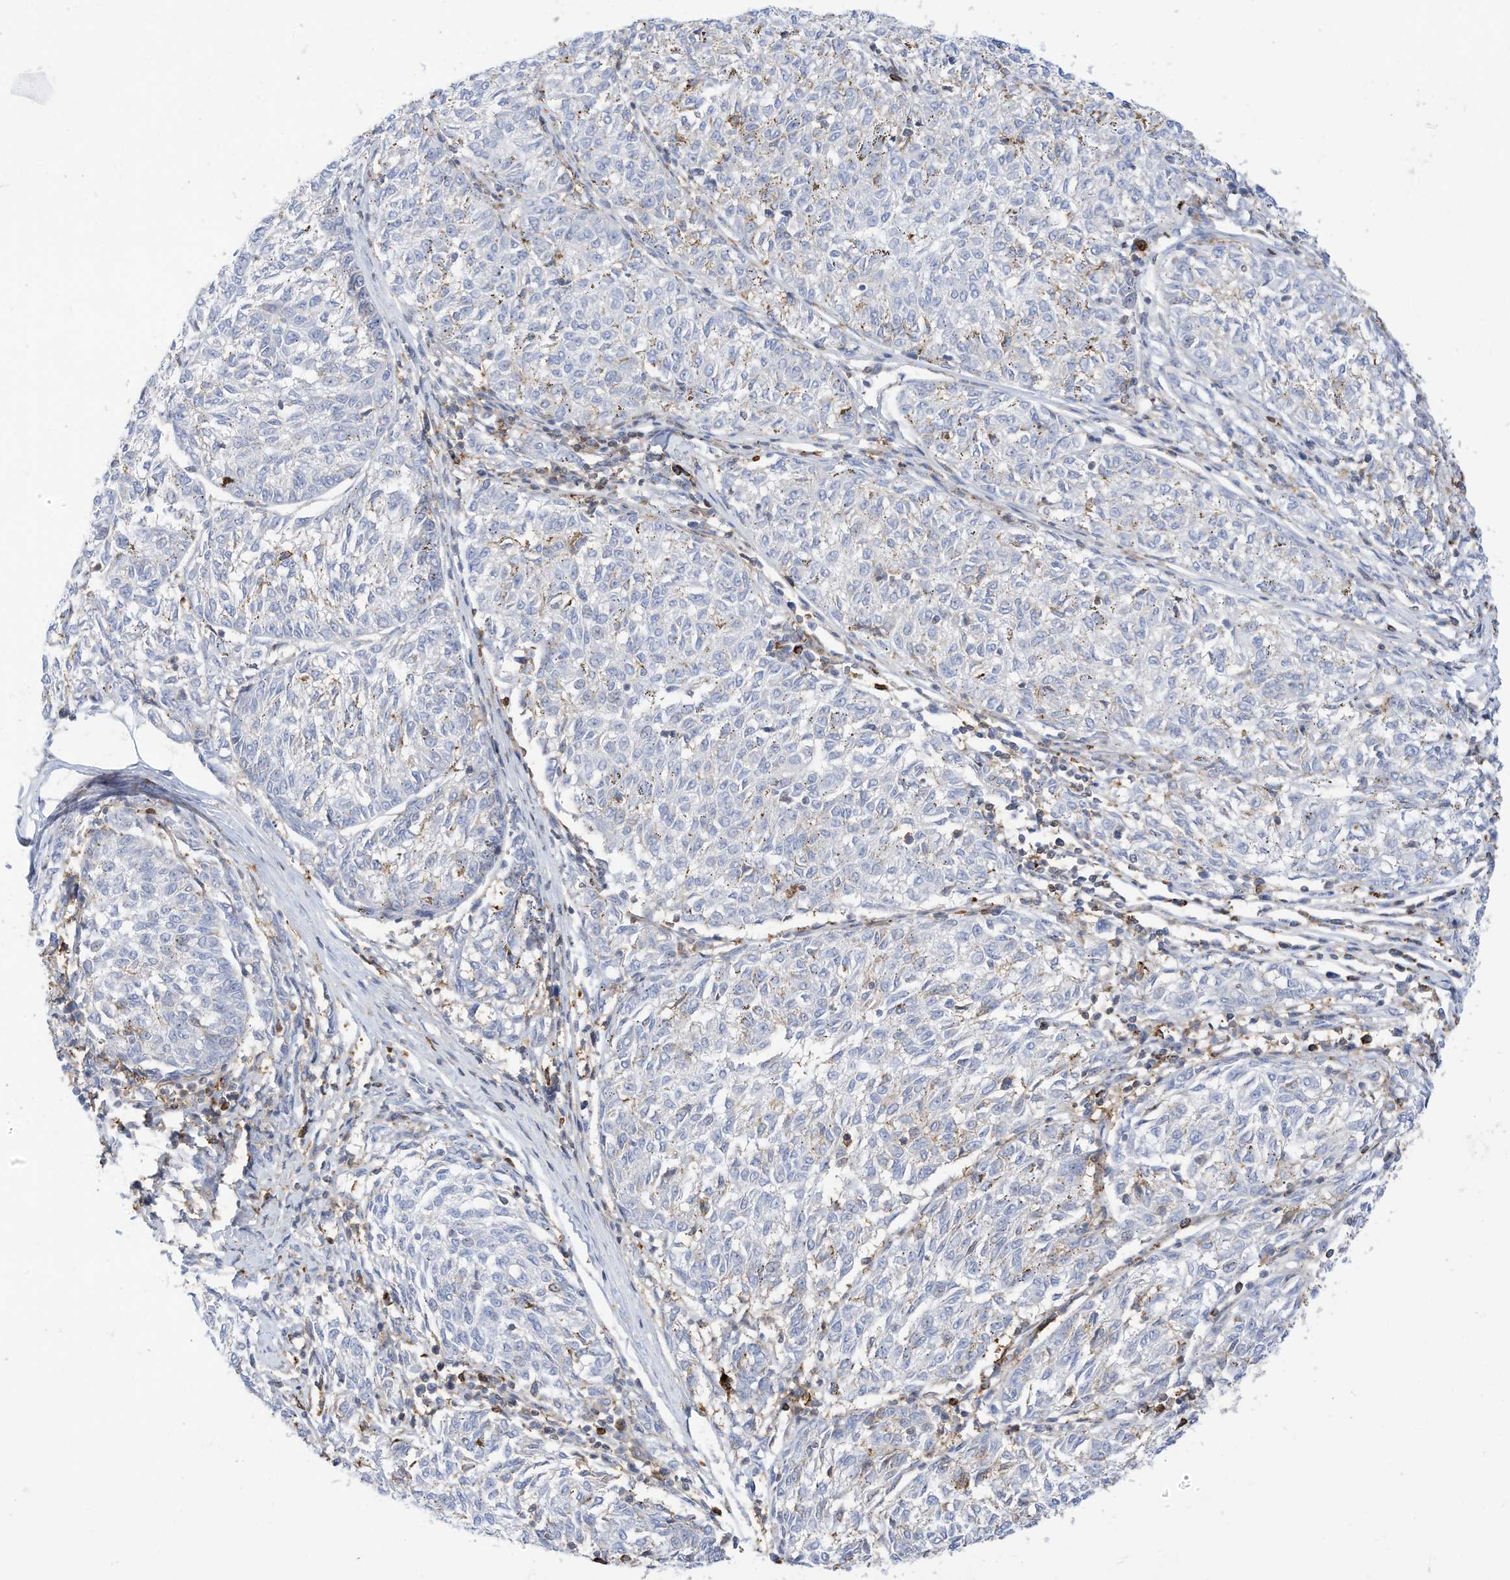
{"staining": {"intensity": "negative", "quantity": "none", "location": "none"}, "tissue": "melanoma", "cell_type": "Tumor cells", "image_type": "cancer", "snomed": [{"axis": "morphology", "description": "Malignant melanoma, NOS"}, {"axis": "topography", "description": "Skin"}], "caption": "IHC of malignant melanoma displays no expression in tumor cells. The staining is performed using DAB (3,3'-diaminobenzidine) brown chromogen with nuclei counter-stained in using hematoxylin.", "gene": "TXNDC9", "patient": {"sex": "female", "age": 72}}